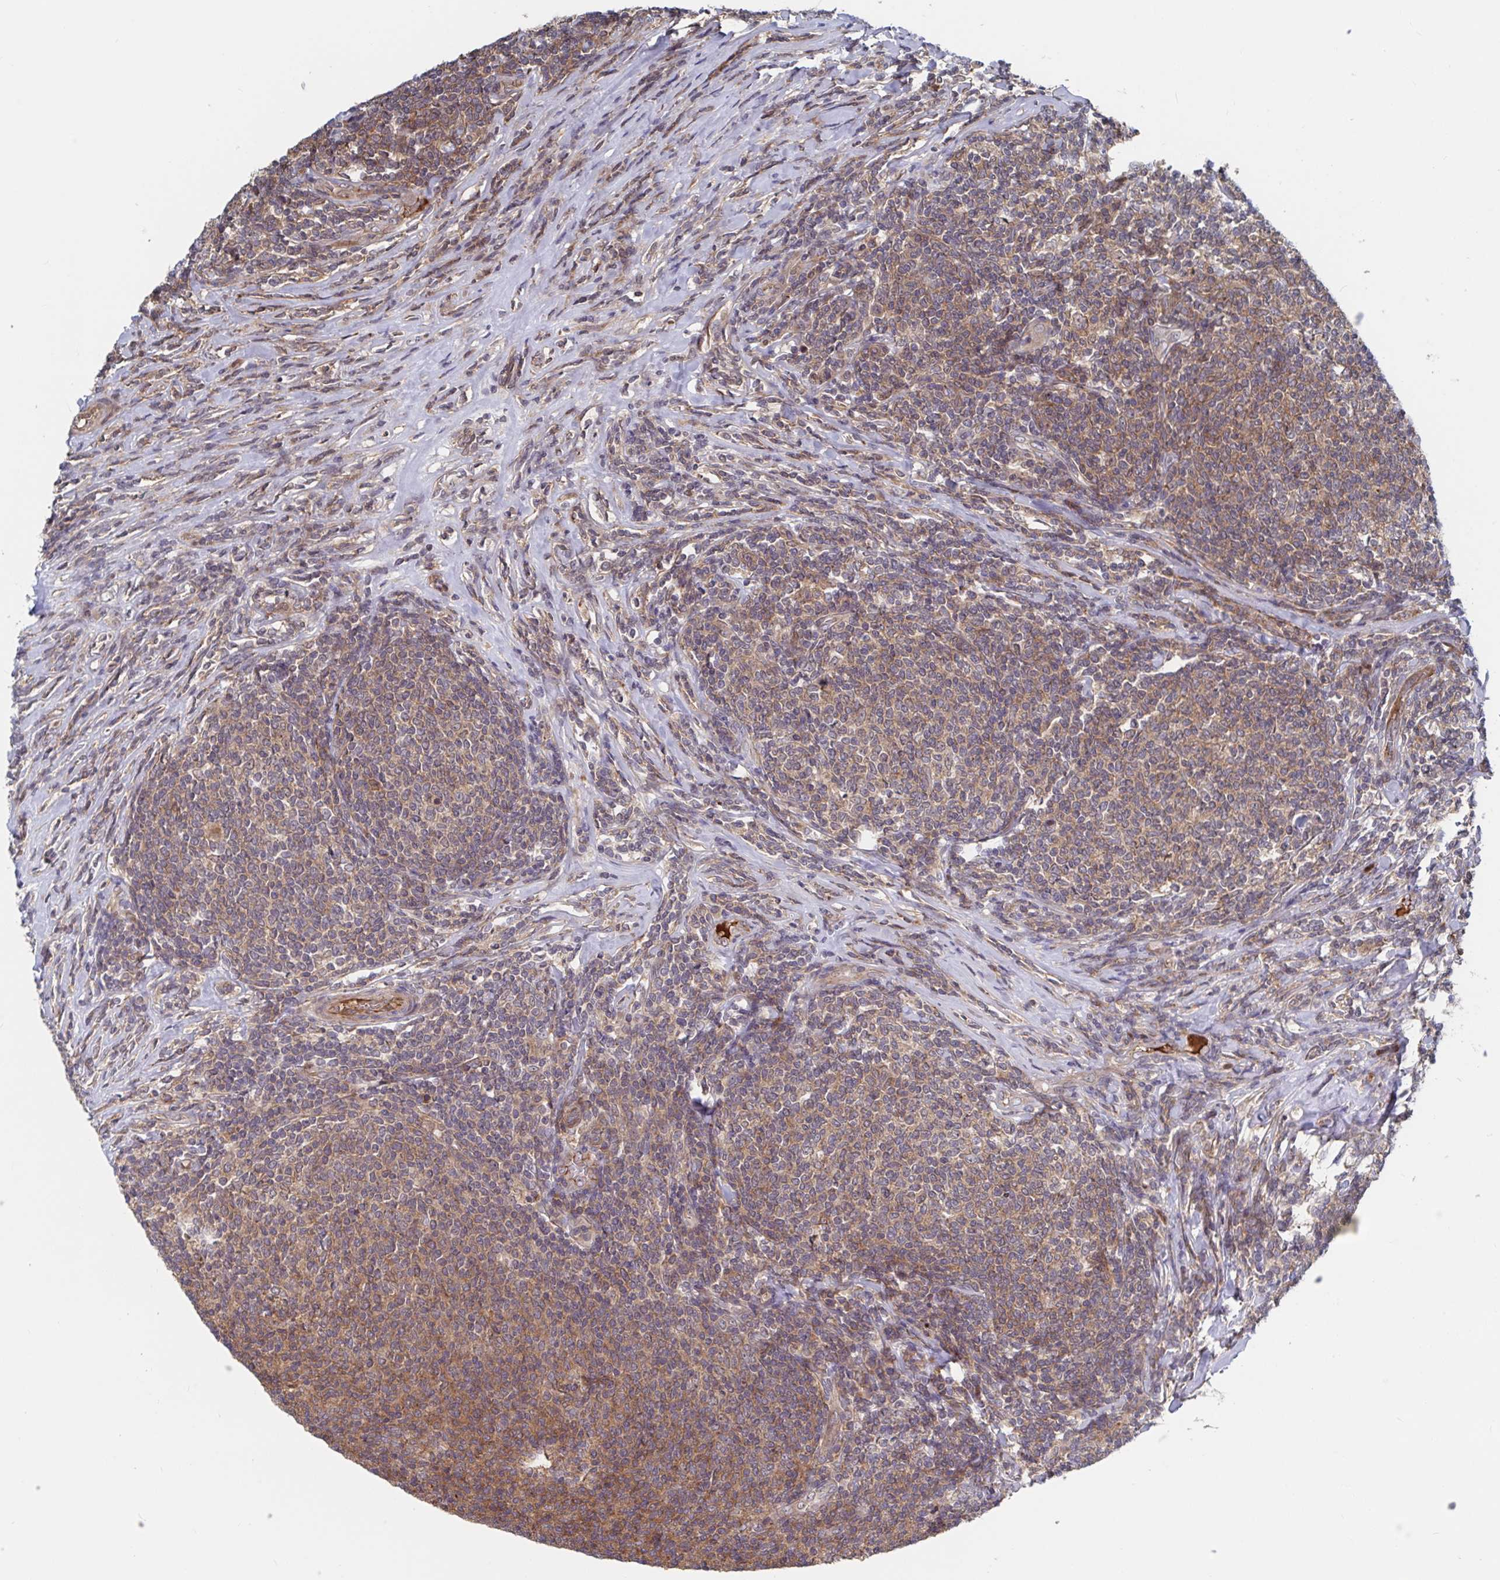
{"staining": {"intensity": "moderate", "quantity": ">75%", "location": "cytoplasmic/membranous"}, "tissue": "lymphoma", "cell_type": "Tumor cells", "image_type": "cancer", "snomed": [{"axis": "morphology", "description": "Malignant lymphoma, non-Hodgkin's type, Low grade"}, {"axis": "topography", "description": "Lymph node"}], "caption": "High-magnification brightfield microscopy of lymphoma stained with DAB (3,3'-diaminobenzidine) (brown) and counterstained with hematoxylin (blue). tumor cells exhibit moderate cytoplasmic/membranous staining is identified in about>75% of cells.", "gene": "DHRS12", "patient": {"sex": "male", "age": 52}}